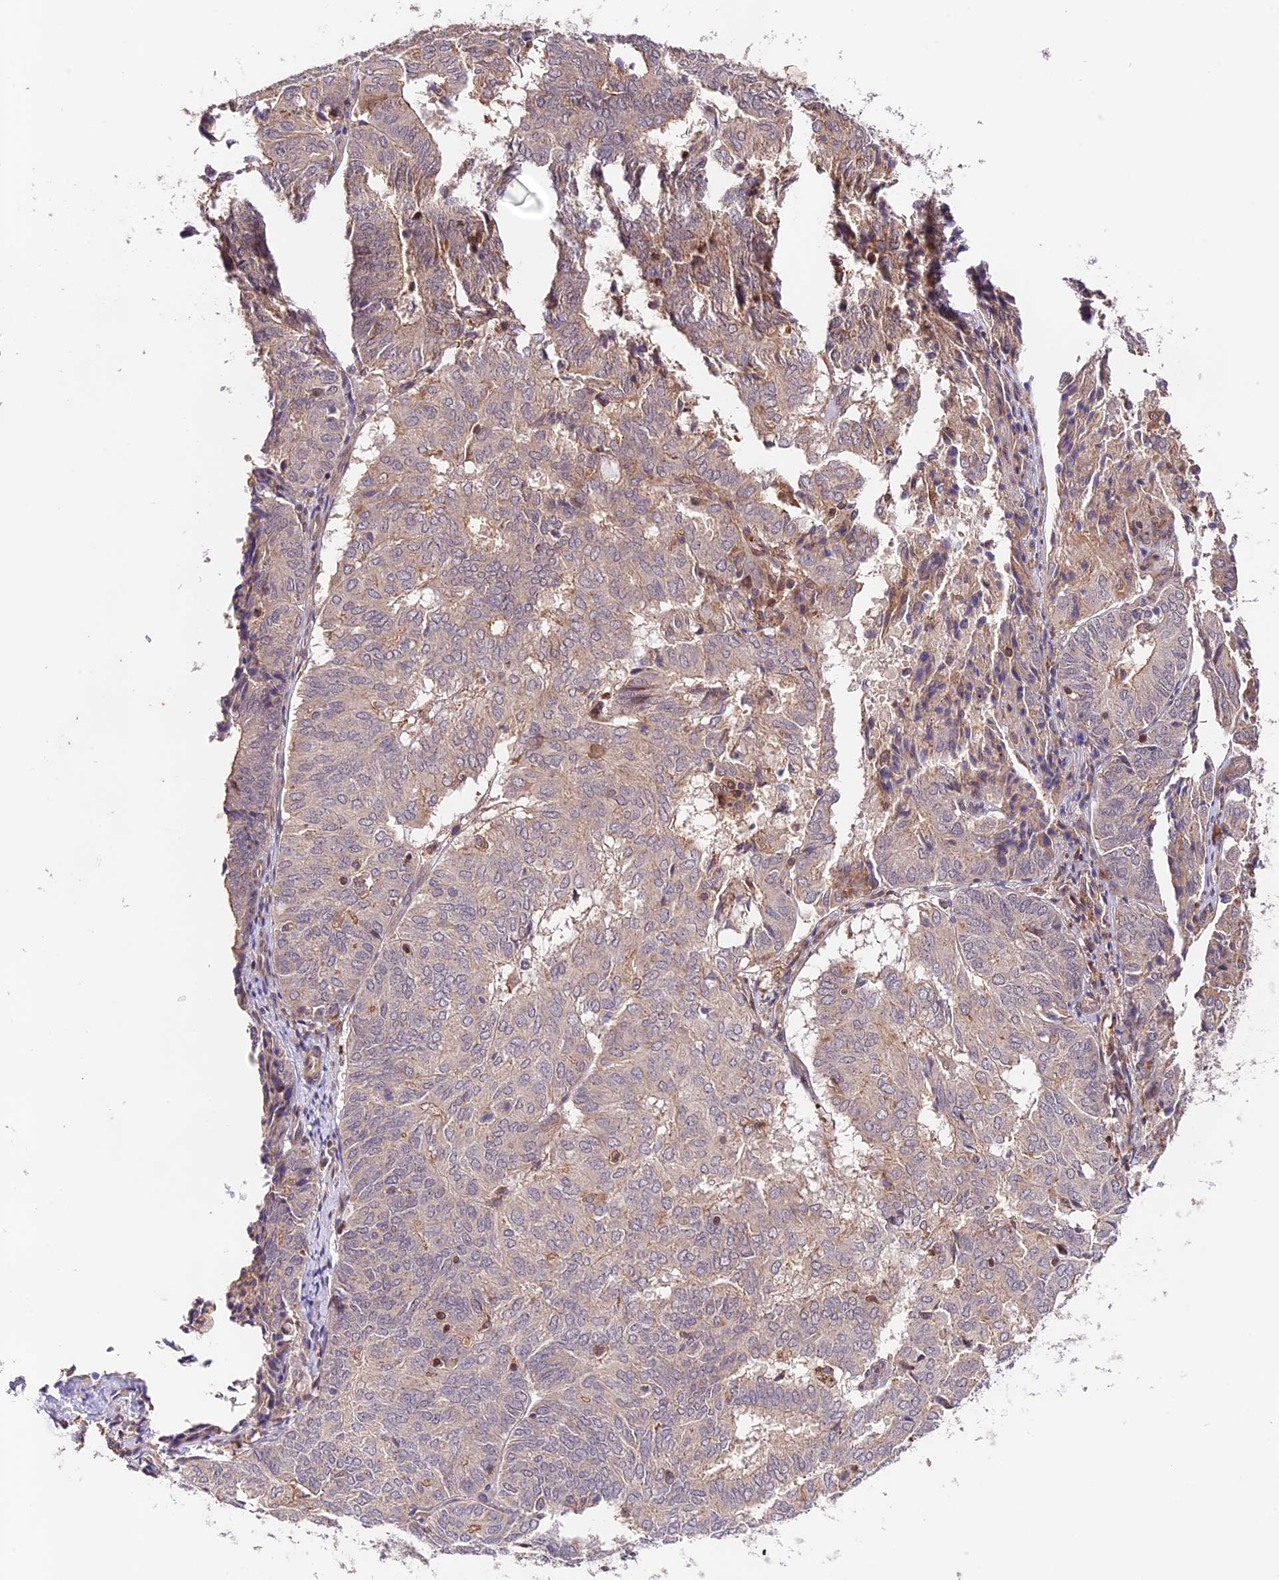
{"staining": {"intensity": "negative", "quantity": "none", "location": "none"}, "tissue": "endometrial cancer", "cell_type": "Tumor cells", "image_type": "cancer", "snomed": [{"axis": "morphology", "description": "Adenocarcinoma, NOS"}, {"axis": "topography", "description": "Uterus"}], "caption": "High magnification brightfield microscopy of endometrial cancer stained with DAB (brown) and counterstained with hematoxylin (blue): tumor cells show no significant expression.", "gene": "CACNA1H", "patient": {"sex": "female", "age": 60}}